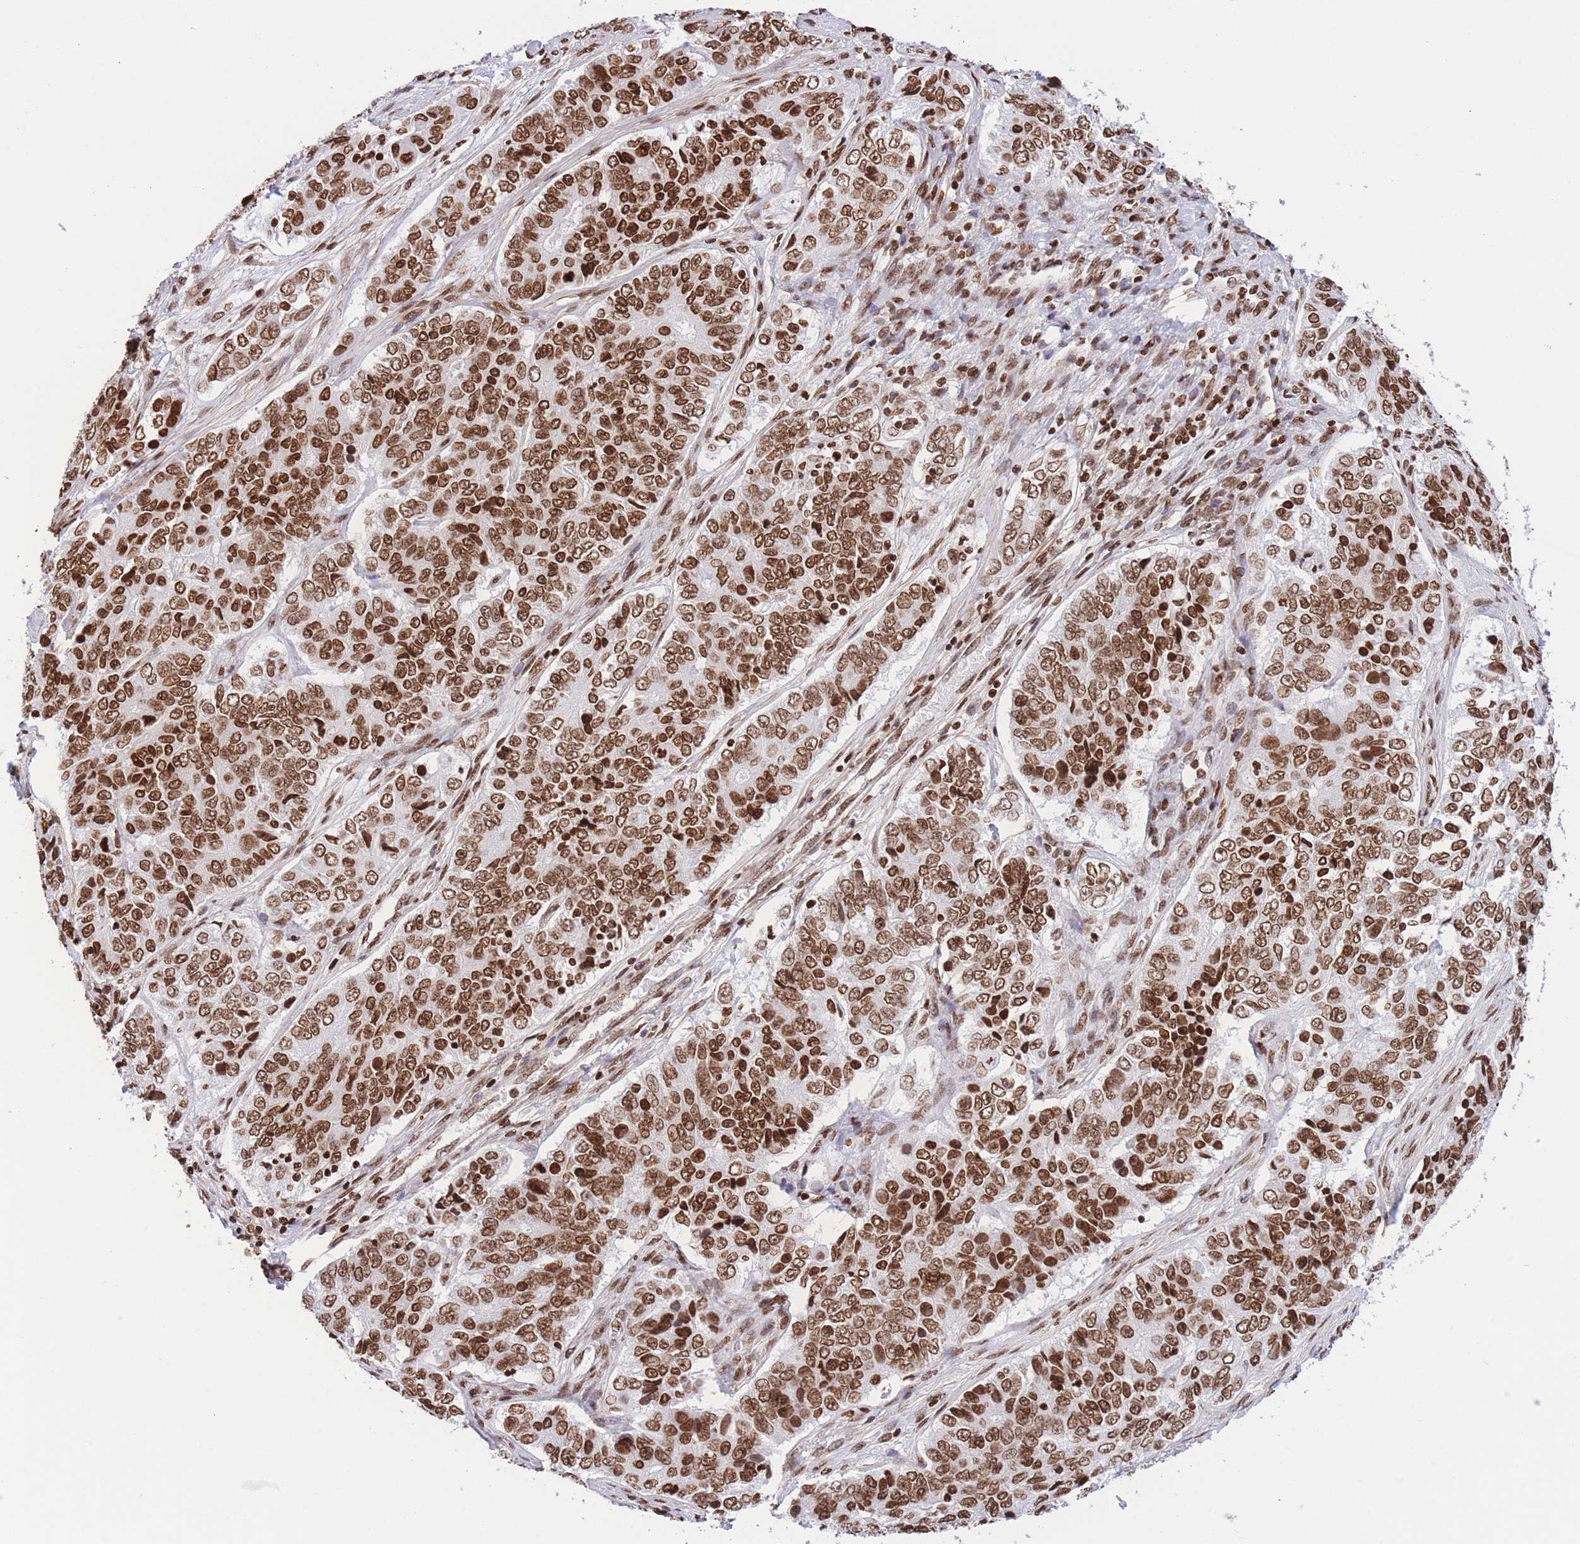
{"staining": {"intensity": "strong", "quantity": ">75%", "location": "nuclear"}, "tissue": "ovarian cancer", "cell_type": "Tumor cells", "image_type": "cancer", "snomed": [{"axis": "morphology", "description": "Carcinoma, endometroid"}, {"axis": "topography", "description": "Ovary"}], "caption": "Ovarian cancer (endometroid carcinoma) was stained to show a protein in brown. There is high levels of strong nuclear positivity in approximately >75% of tumor cells.", "gene": "H2BC11", "patient": {"sex": "female", "age": 51}}